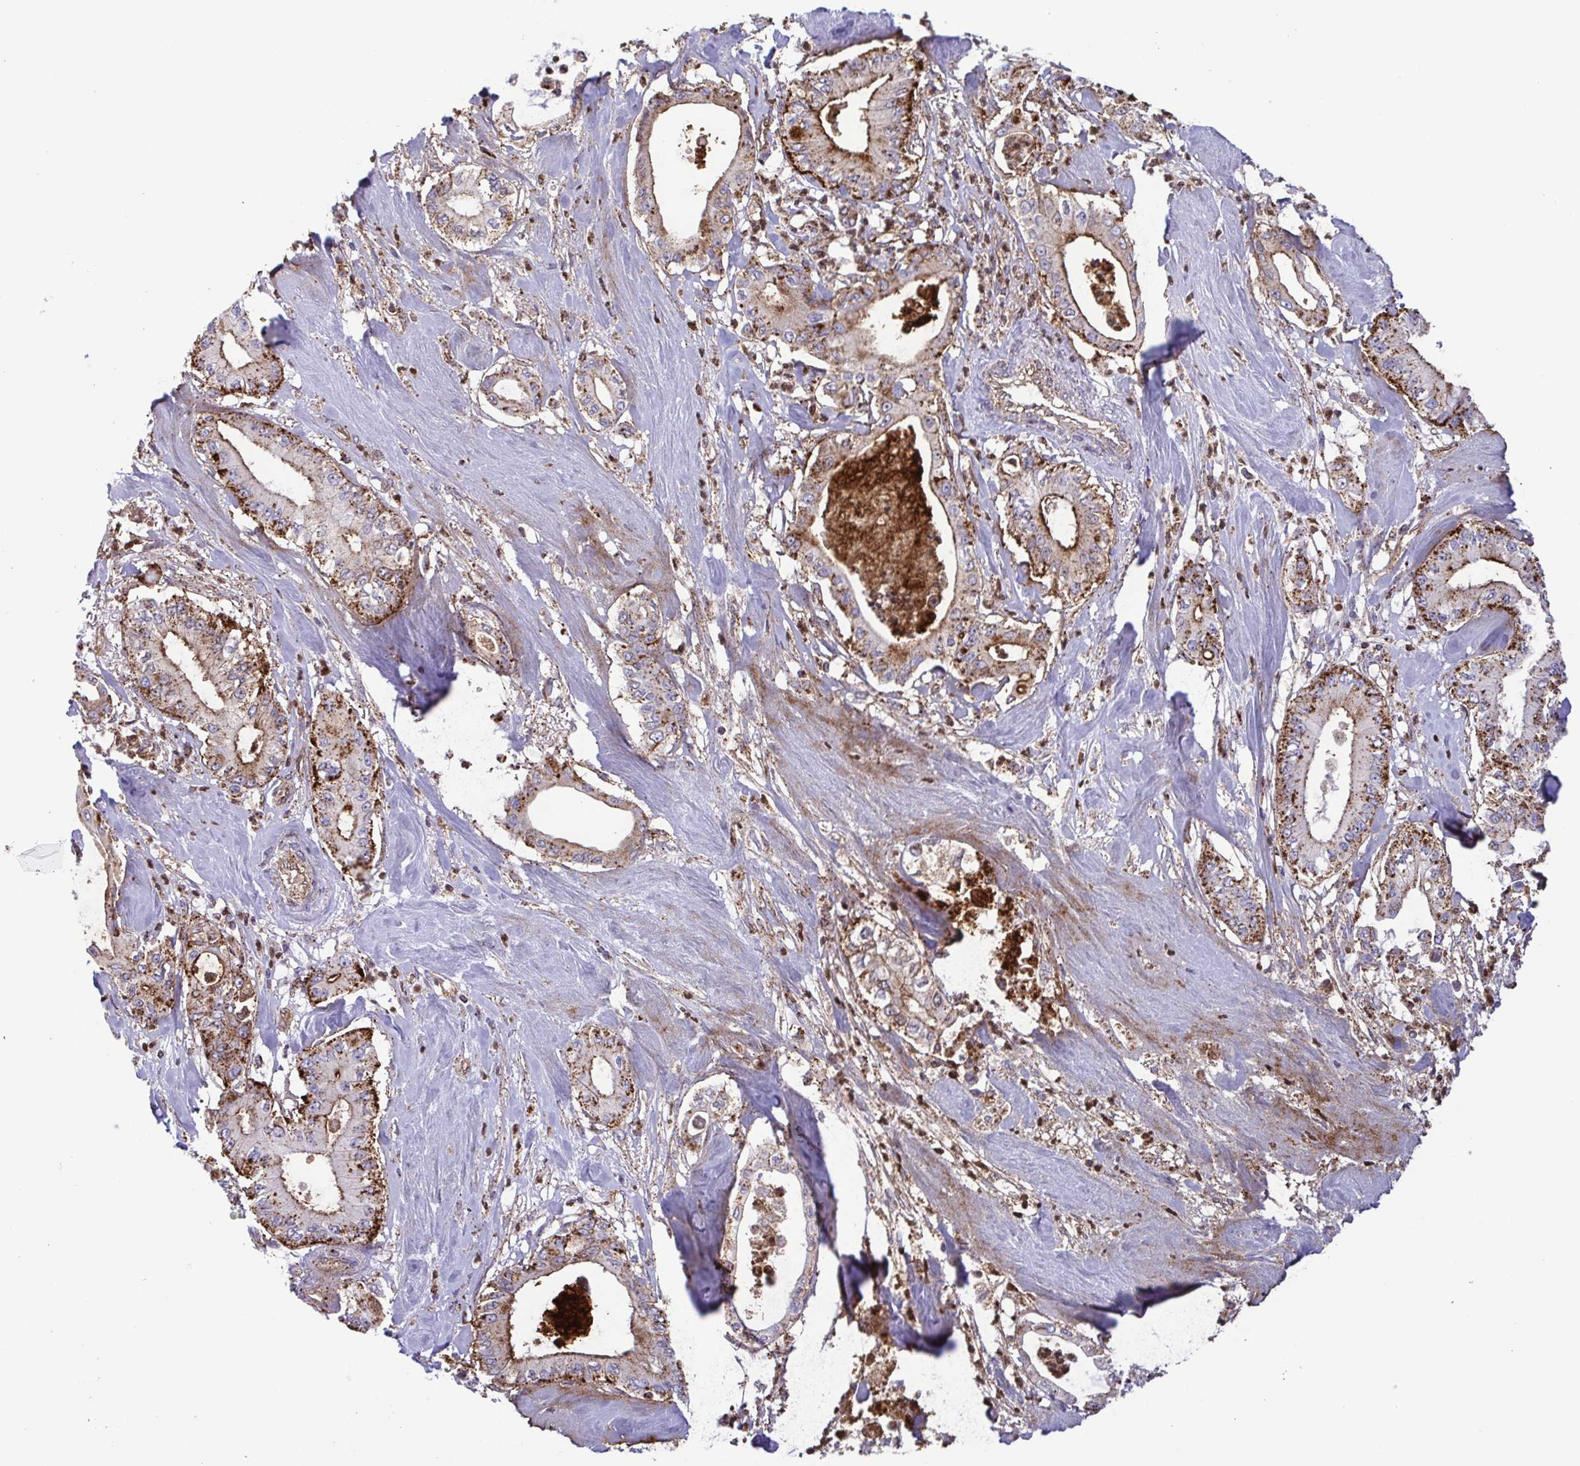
{"staining": {"intensity": "moderate", "quantity": "25%-75%", "location": "cytoplasmic/membranous"}, "tissue": "pancreatic cancer", "cell_type": "Tumor cells", "image_type": "cancer", "snomed": [{"axis": "morphology", "description": "Adenocarcinoma, NOS"}, {"axis": "topography", "description": "Pancreas"}], "caption": "Protein expression by immunohistochemistry (IHC) exhibits moderate cytoplasmic/membranous expression in approximately 25%-75% of tumor cells in pancreatic cancer.", "gene": "CHMP1B", "patient": {"sex": "male", "age": 71}}